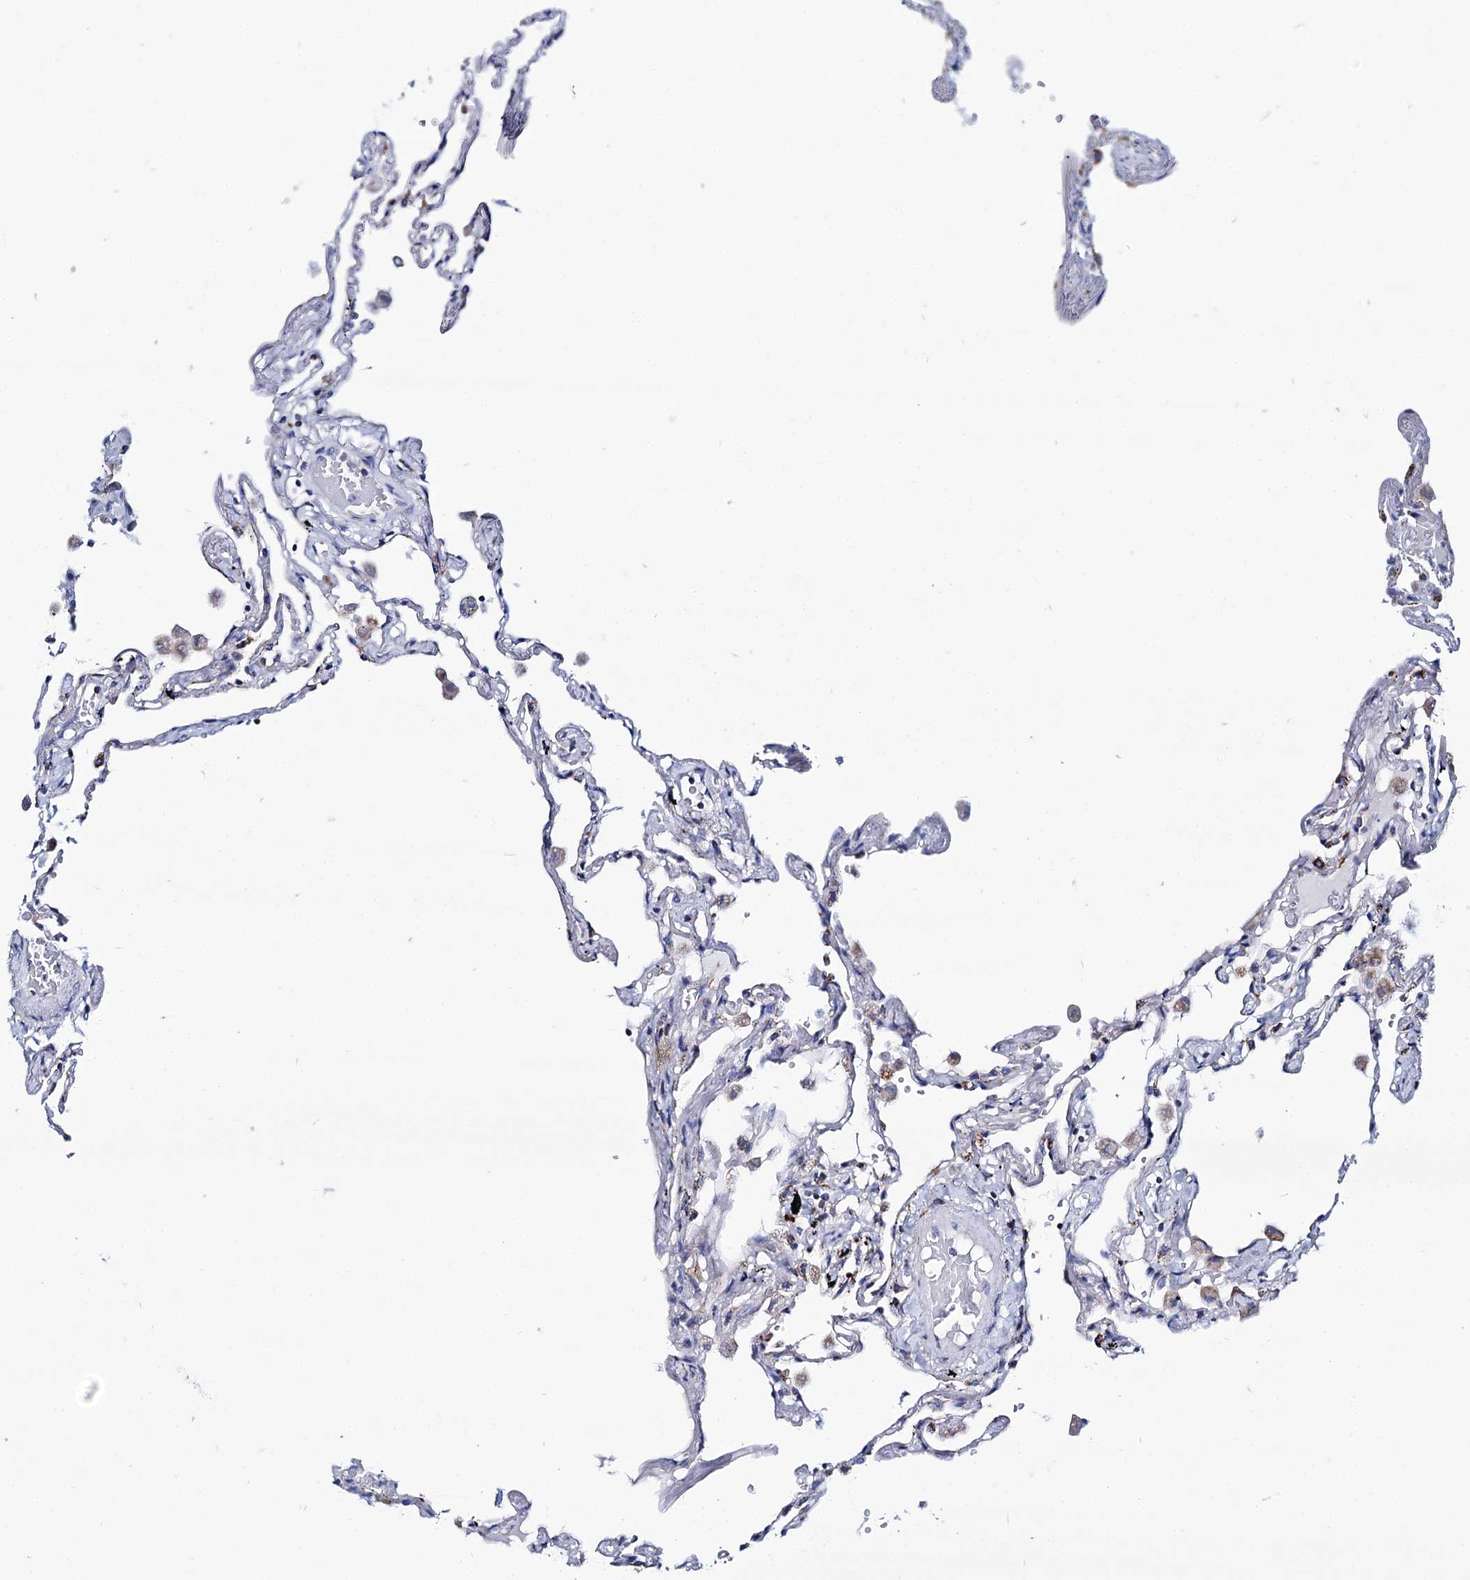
{"staining": {"intensity": "moderate", "quantity": "25%-75%", "location": "cytoplasmic/membranous"}, "tissue": "lung", "cell_type": "Alveolar cells", "image_type": "normal", "snomed": [{"axis": "morphology", "description": "Normal tissue, NOS"}, {"axis": "topography", "description": "Lung"}], "caption": "Immunohistochemical staining of normal lung exhibits moderate cytoplasmic/membranous protein positivity in about 25%-75% of alveolar cells.", "gene": "UBASH3B", "patient": {"sex": "female", "age": 67}}